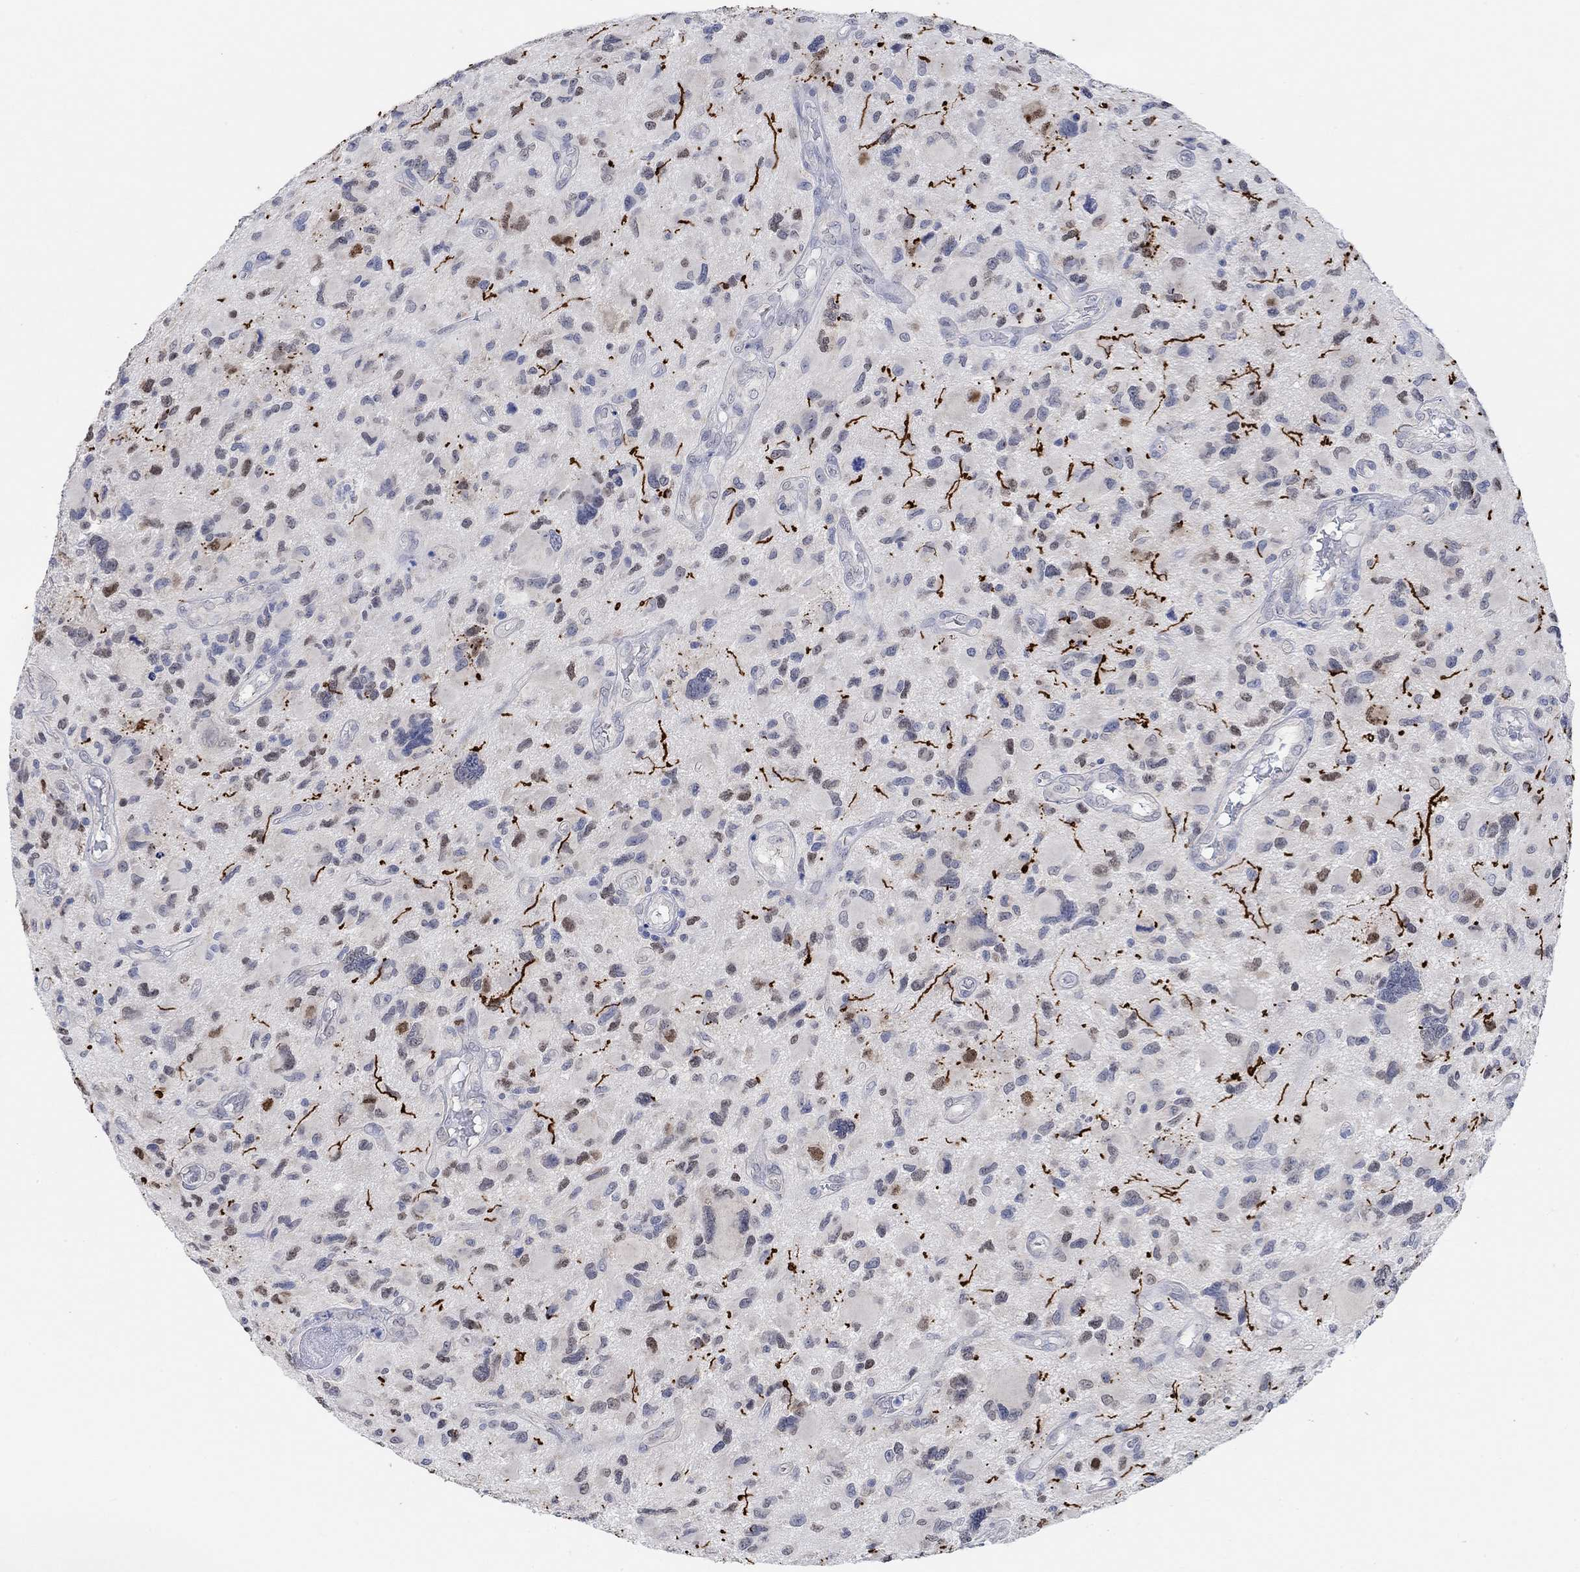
{"staining": {"intensity": "negative", "quantity": "none", "location": "none"}, "tissue": "glioma", "cell_type": "Tumor cells", "image_type": "cancer", "snomed": [{"axis": "morphology", "description": "Glioma, malignant, NOS"}, {"axis": "morphology", "description": "Glioma, malignant, High grade"}, {"axis": "topography", "description": "Brain"}], "caption": "Human malignant glioma (high-grade) stained for a protein using immunohistochemistry (IHC) shows no staining in tumor cells.", "gene": "RIMS1", "patient": {"sex": "female", "age": 71}}